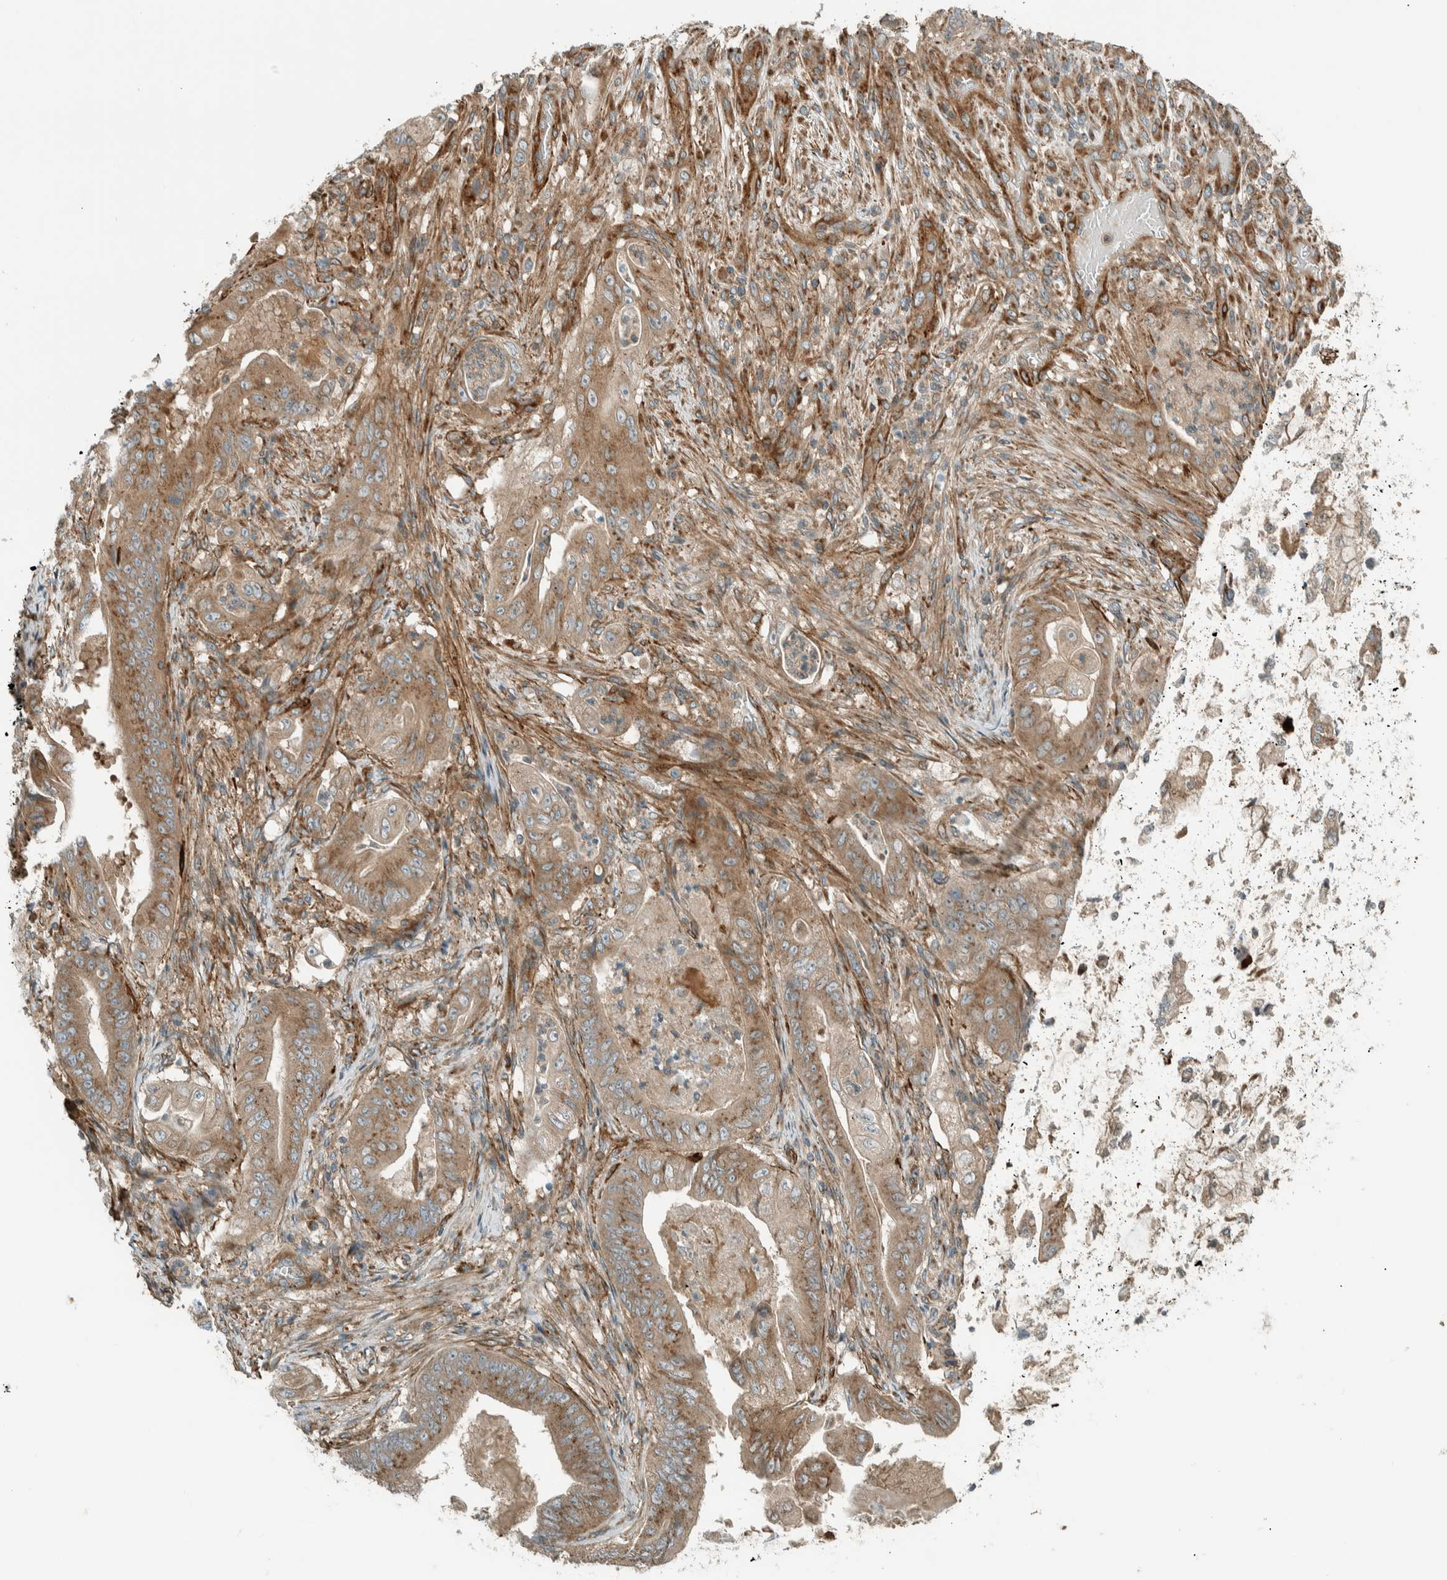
{"staining": {"intensity": "moderate", "quantity": ">75%", "location": "cytoplasmic/membranous"}, "tissue": "stomach cancer", "cell_type": "Tumor cells", "image_type": "cancer", "snomed": [{"axis": "morphology", "description": "Normal tissue, NOS"}, {"axis": "morphology", "description": "Adenocarcinoma, NOS"}, {"axis": "topography", "description": "Stomach"}], "caption": "Protein expression by immunohistochemistry (IHC) reveals moderate cytoplasmic/membranous positivity in approximately >75% of tumor cells in stomach cancer (adenocarcinoma).", "gene": "EXOC7", "patient": {"sex": "male", "age": 62}}